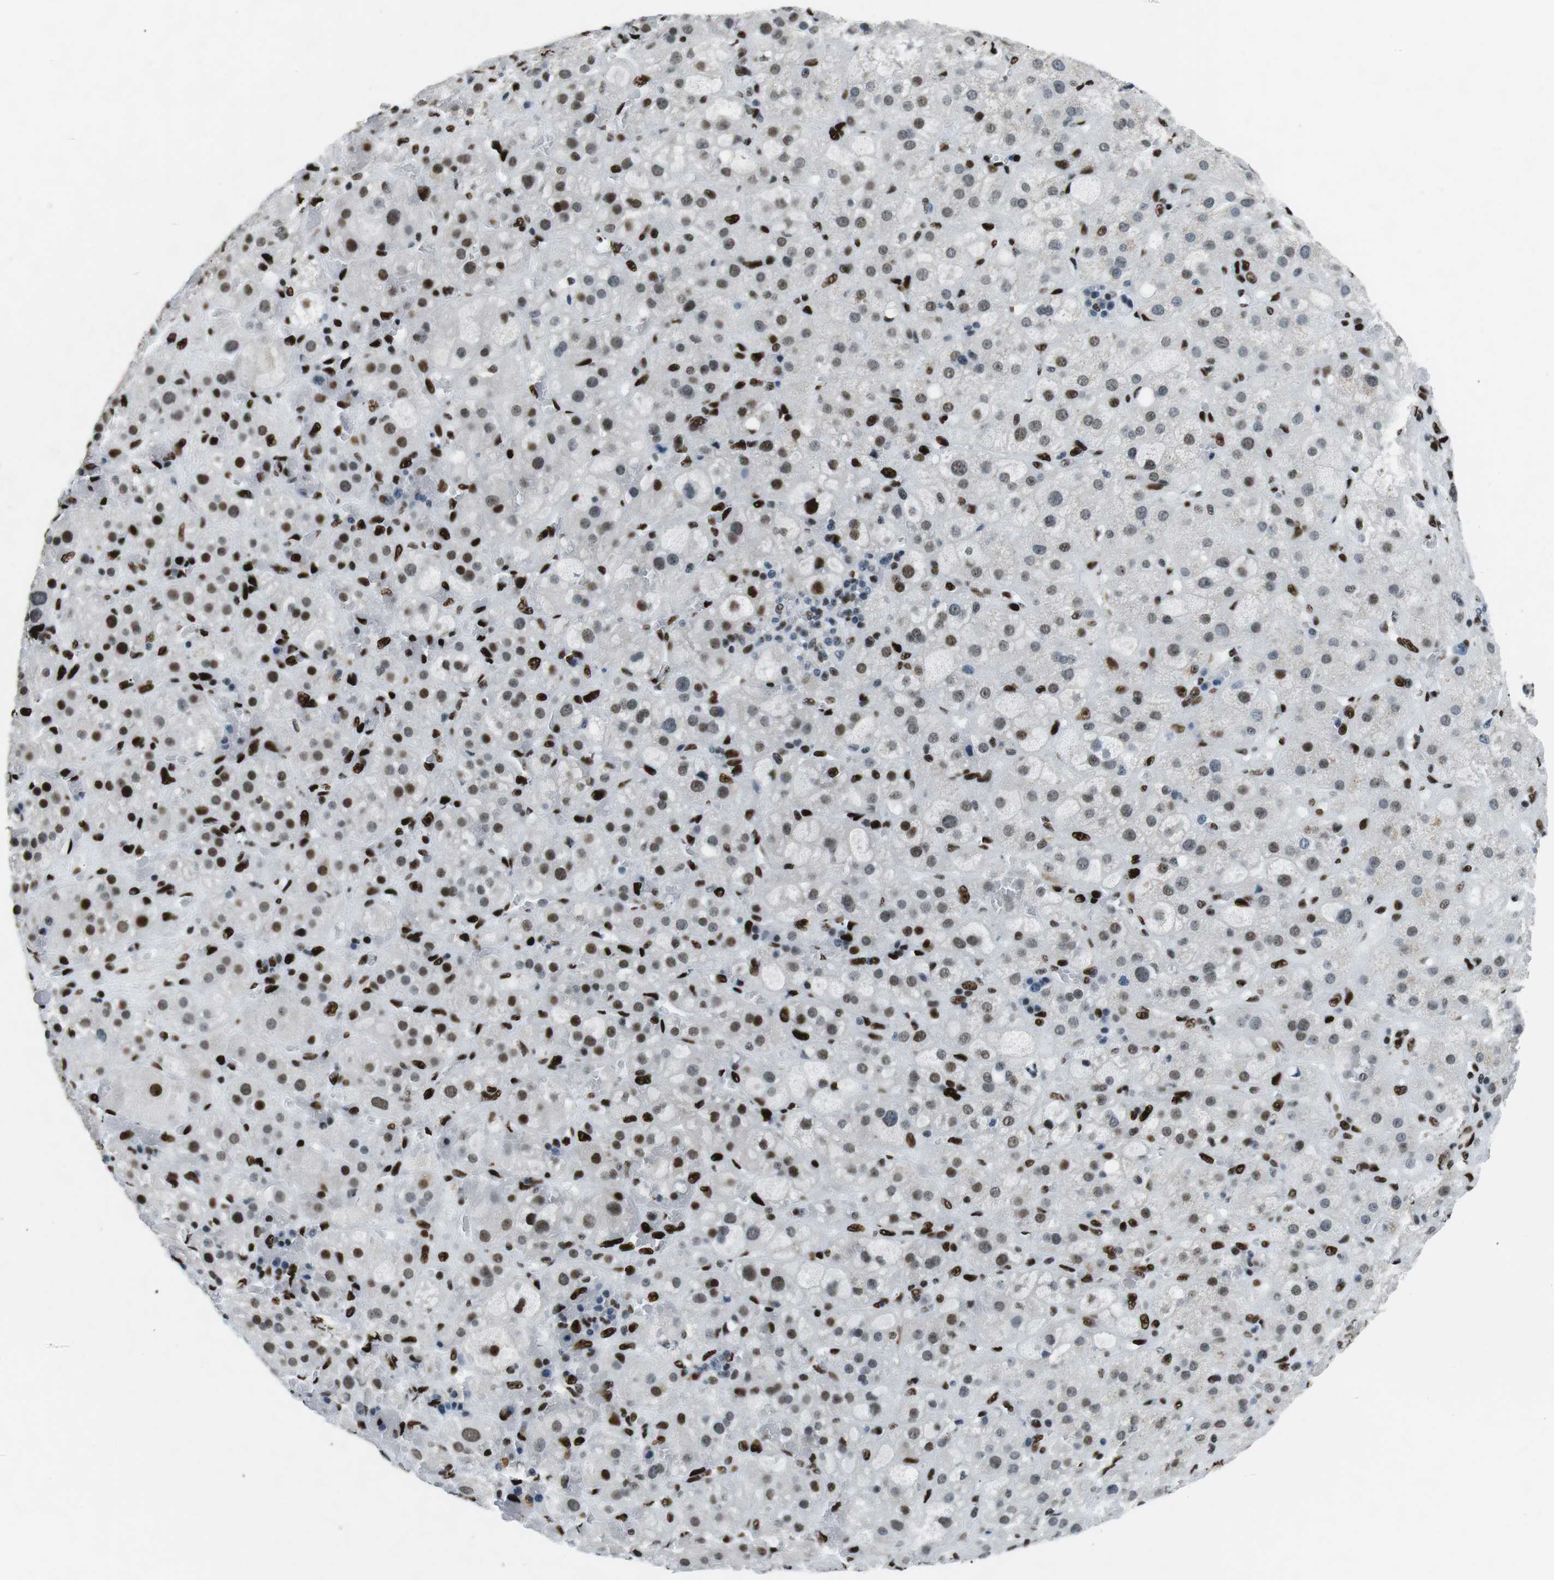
{"staining": {"intensity": "moderate", "quantity": "25%-75%", "location": "nuclear"}, "tissue": "adrenal gland", "cell_type": "Glandular cells", "image_type": "normal", "snomed": [{"axis": "morphology", "description": "Normal tissue, NOS"}, {"axis": "topography", "description": "Adrenal gland"}], "caption": "Moderate nuclear protein positivity is present in about 25%-75% of glandular cells in adrenal gland. Using DAB (3,3'-diaminobenzidine) (brown) and hematoxylin (blue) stains, captured at high magnification using brightfield microscopy.", "gene": "PML", "patient": {"sex": "female", "age": 47}}